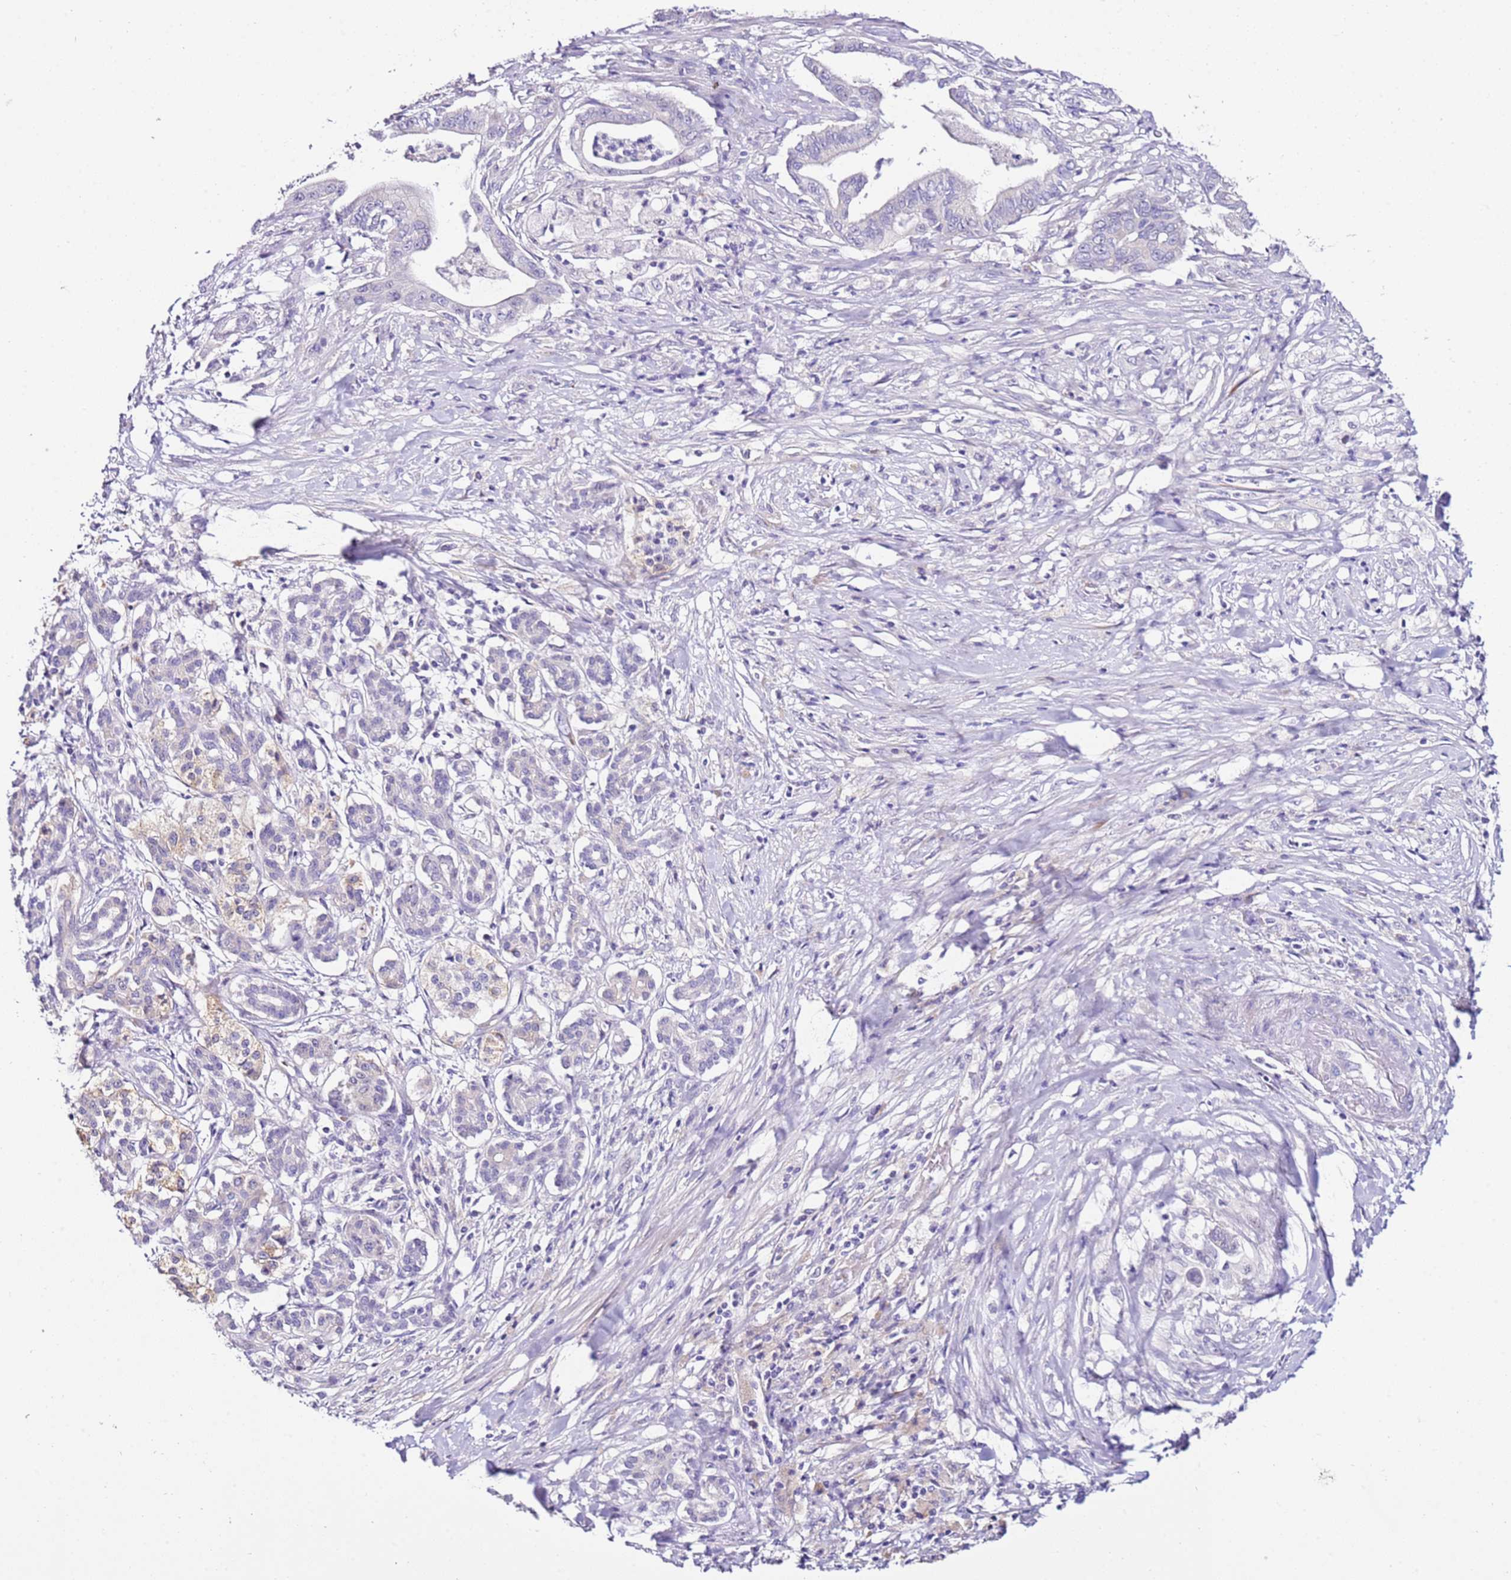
{"staining": {"intensity": "negative", "quantity": "none", "location": "none"}, "tissue": "pancreatic cancer", "cell_type": "Tumor cells", "image_type": "cancer", "snomed": [{"axis": "morphology", "description": "Adenocarcinoma, NOS"}, {"axis": "topography", "description": "Pancreas"}], "caption": "Pancreatic cancer was stained to show a protein in brown. There is no significant positivity in tumor cells. Brightfield microscopy of IHC stained with DAB (3,3'-diaminobenzidine) (brown) and hematoxylin (blue), captured at high magnification.", "gene": "HGD", "patient": {"sex": "male", "age": 58}}